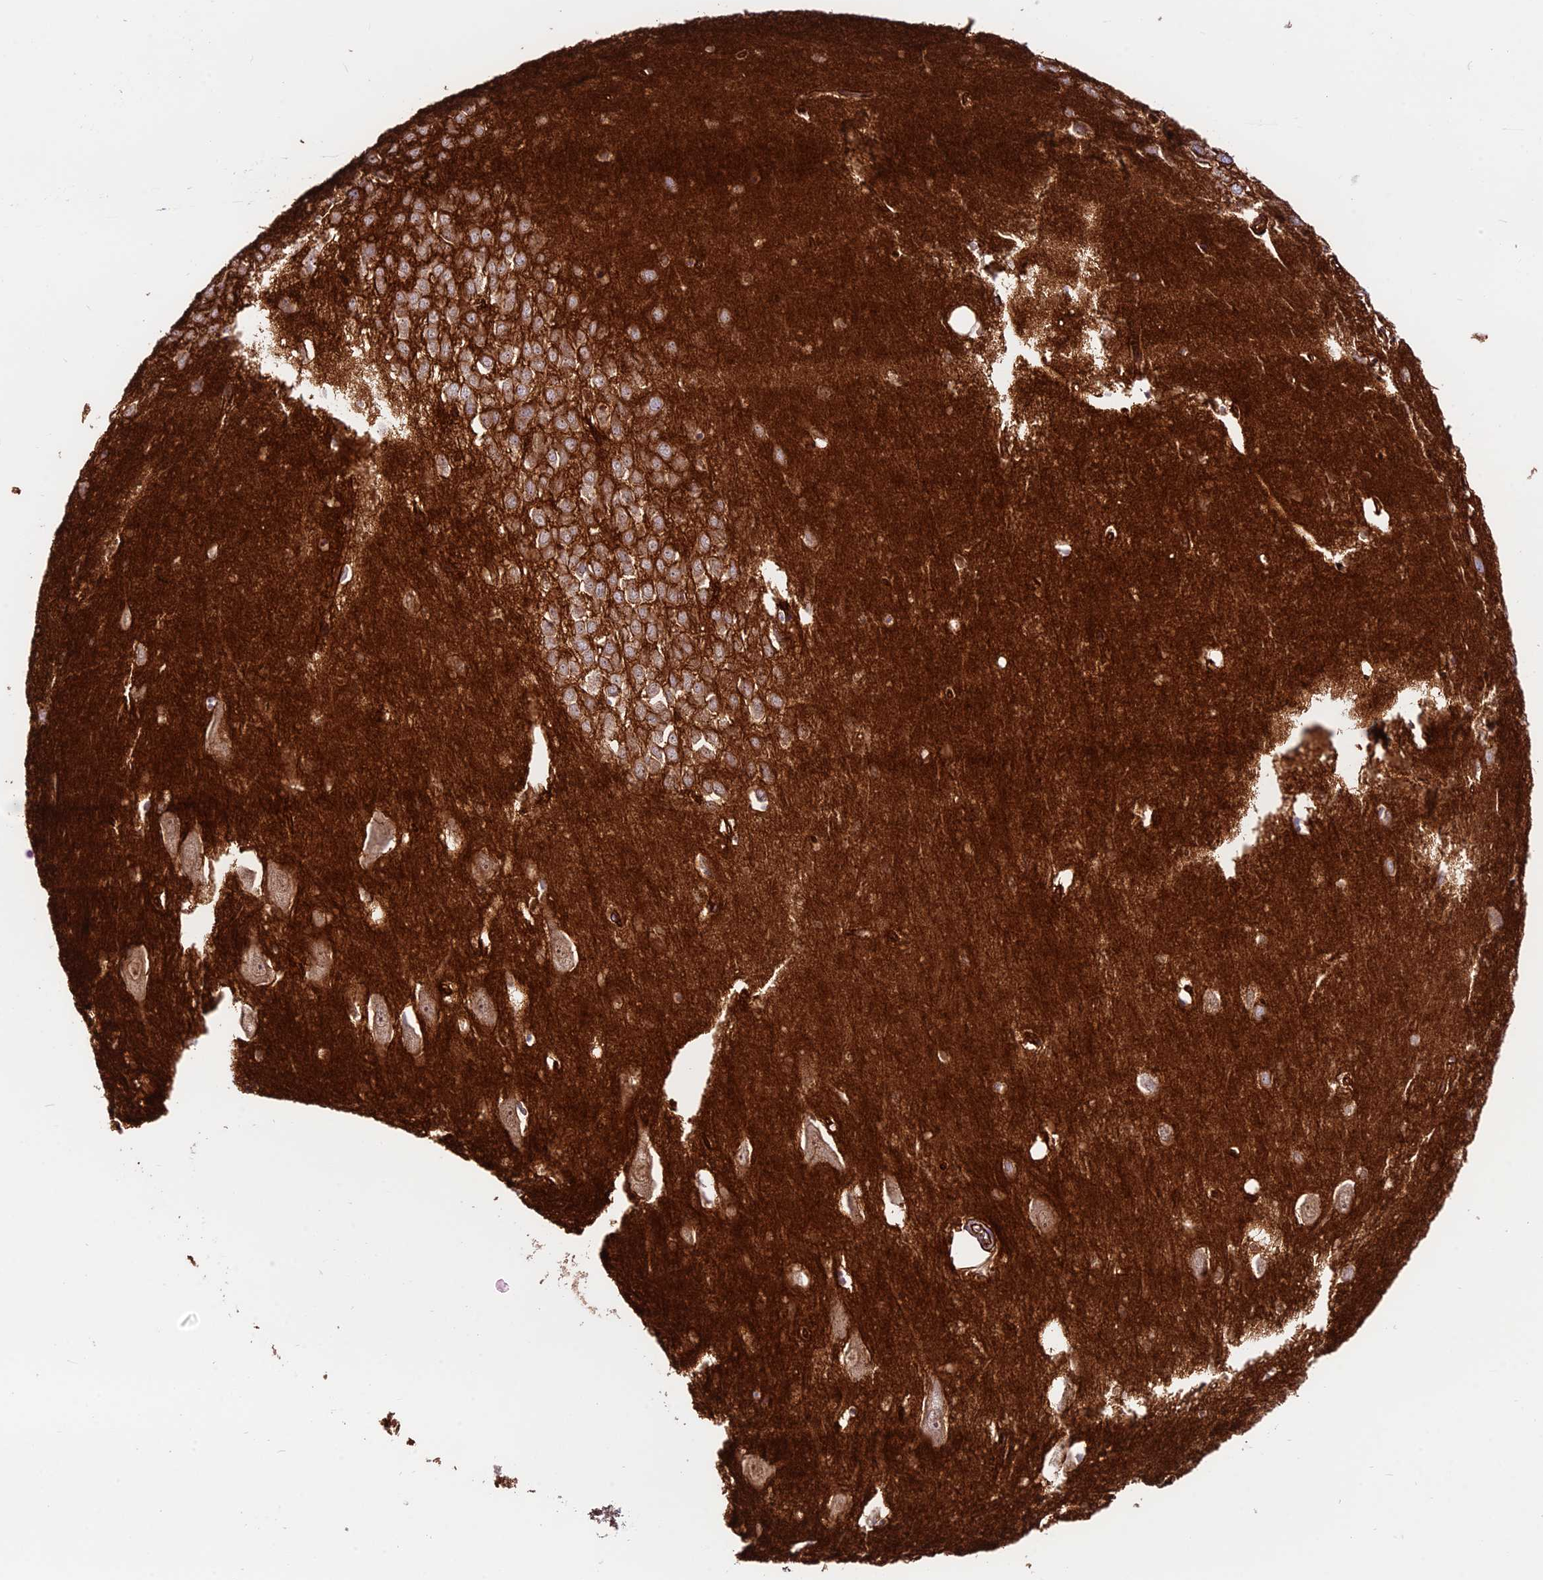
{"staining": {"intensity": "moderate", "quantity": "<25%", "location": "cytoplasmic/membranous"}, "tissue": "hippocampus", "cell_type": "Glial cells", "image_type": "normal", "snomed": [{"axis": "morphology", "description": "Normal tissue, NOS"}, {"axis": "topography", "description": "Hippocampus"}], "caption": "About <25% of glial cells in unremarkable human hippocampus display moderate cytoplasmic/membranous protein staining as visualized by brown immunohistochemical staining.", "gene": "YPEL5", "patient": {"sex": "female", "age": 64}}